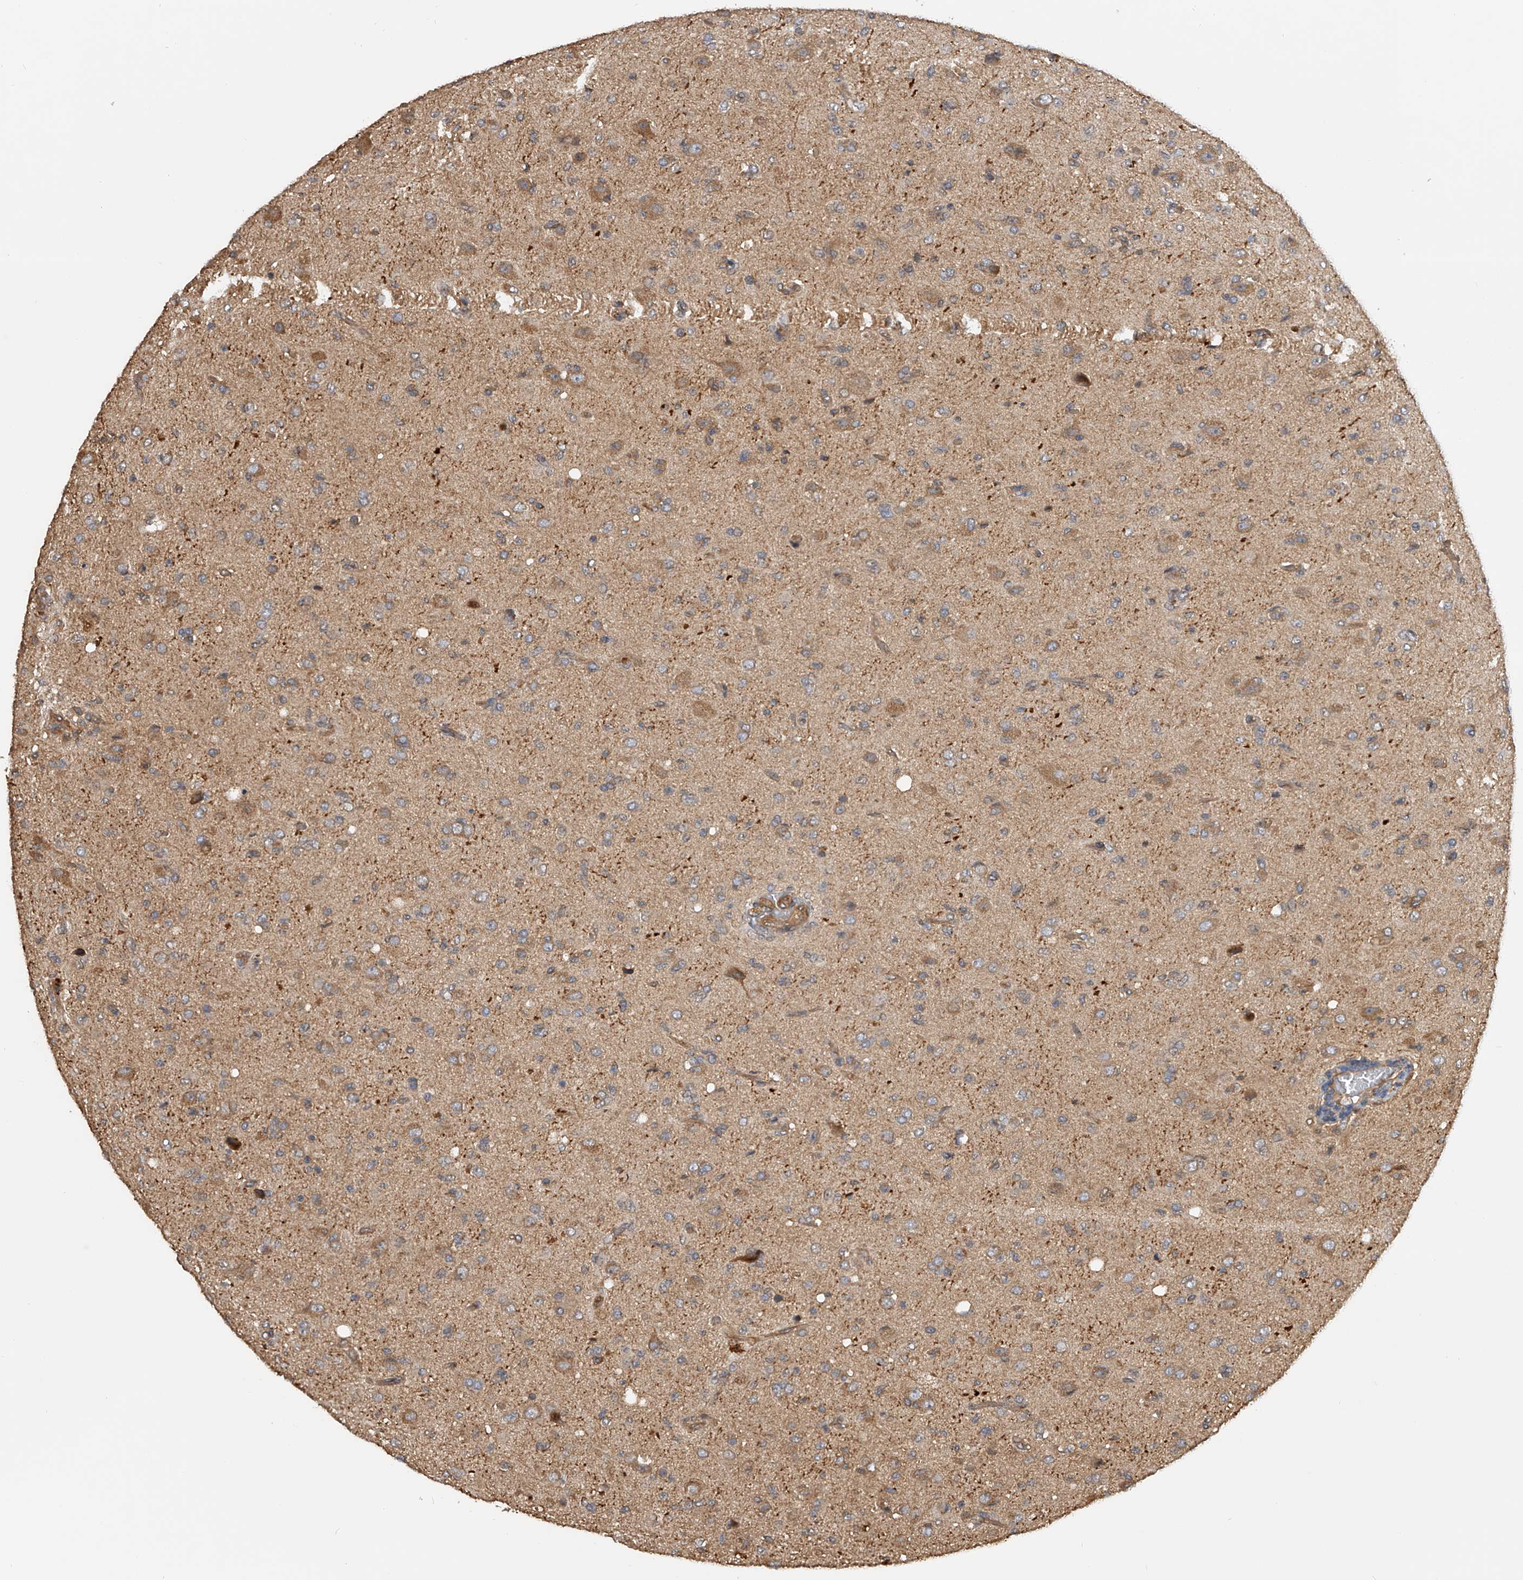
{"staining": {"intensity": "moderate", "quantity": "<25%", "location": "cytoplasmic/membranous"}, "tissue": "glioma", "cell_type": "Tumor cells", "image_type": "cancer", "snomed": [{"axis": "morphology", "description": "Glioma, malignant, High grade"}, {"axis": "topography", "description": "Brain"}], "caption": "High-grade glioma (malignant) stained with DAB immunohistochemistry displays low levels of moderate cytoplasmic/membranous expression in about <25% of tumor cells.", "gene": "PTPRA", "patient": {"sex": "female", "age": 57}}